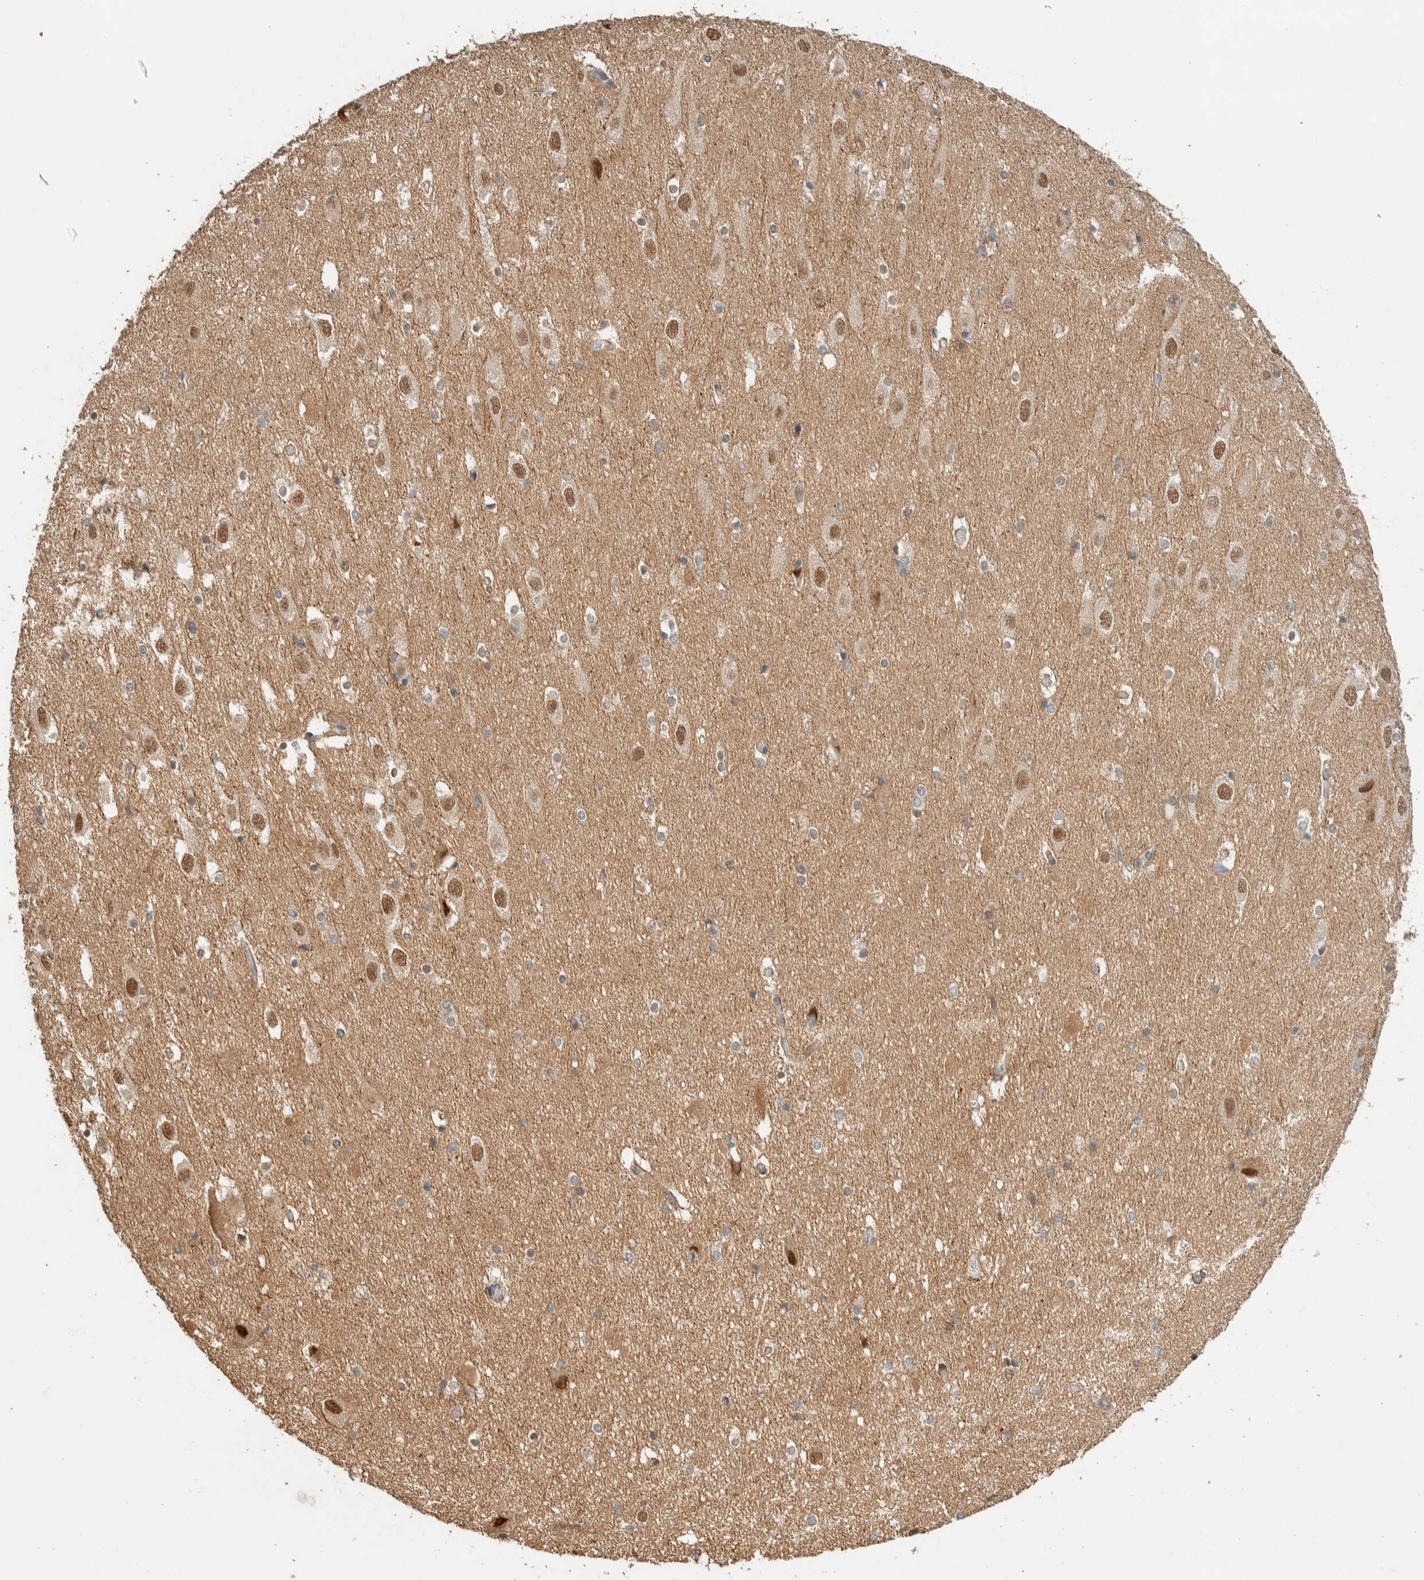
{"staining": {"intensity": "moderate", "quantity": "<25%", "location": "nuclear"}, "tissue": "hippocampus", "cell_type": "Glial cells", "image_type": "normal", "snomed": [{"axis": "morphology", "description": "Normal tissue, NOS"}, {"axis": "topography", "description": "Hippocampus"}], "caption": "Immunohistochemical staining of benign hippocampus shows <25% levels of moderate nuclear protein staining in about <25% of glial cells.", "gene": "ZBTB2", "patient": {"sex": "female", "age": 19}}